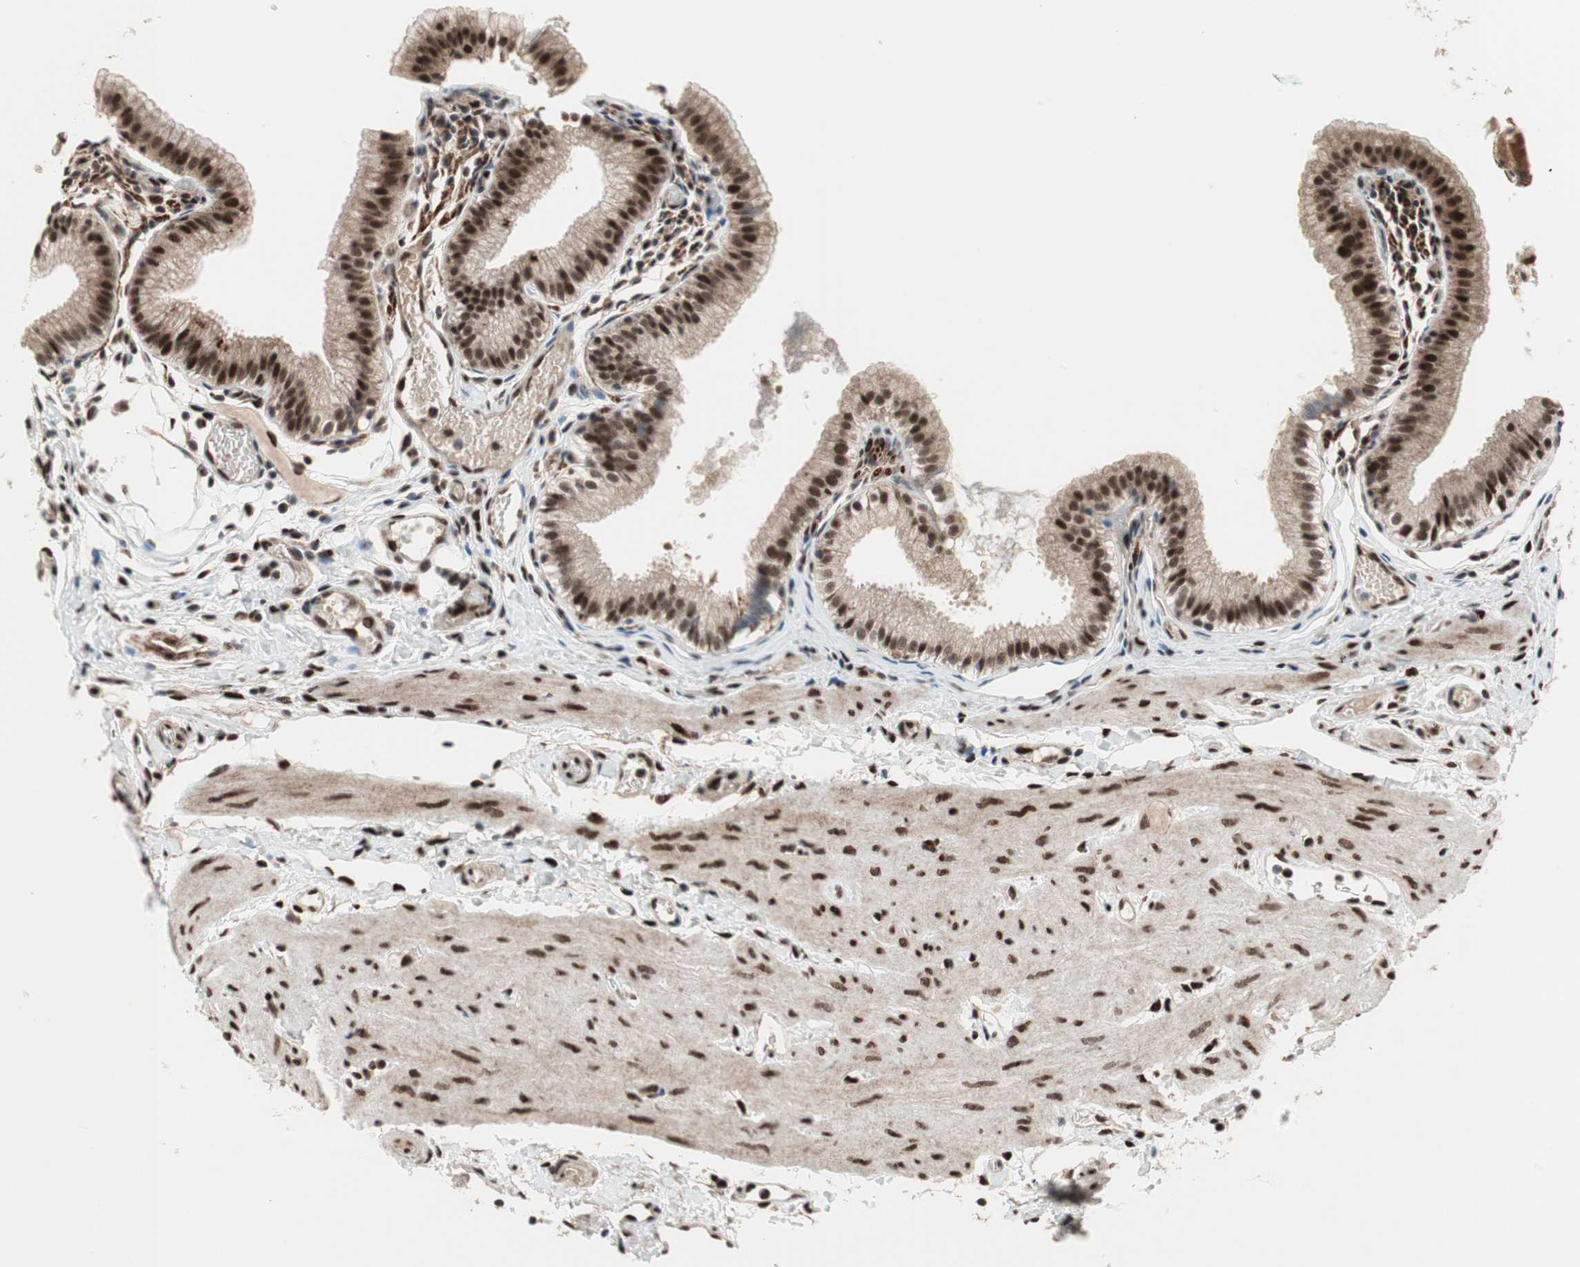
{"staining": {"intensity": "strong", "quantity": ">75%", "location": "nuclear"}, "tissue": "gallbladder", "cell_type": "Glandular cells", "image_type": "normal", "snomed": [{"axis": "morphology", "description": "Normal tissue, NOS"}, {"axis": "topography", "description": "Gallbladder"}], "caption": "Immunohistochemistry (IHC) (DAB) staining of normal human gallbladder demonstrates strong nuclear protein positivity in about >75% of glandular cells.", "gene": "TCF12", "patient": {"sex": "female", "age": 26}}